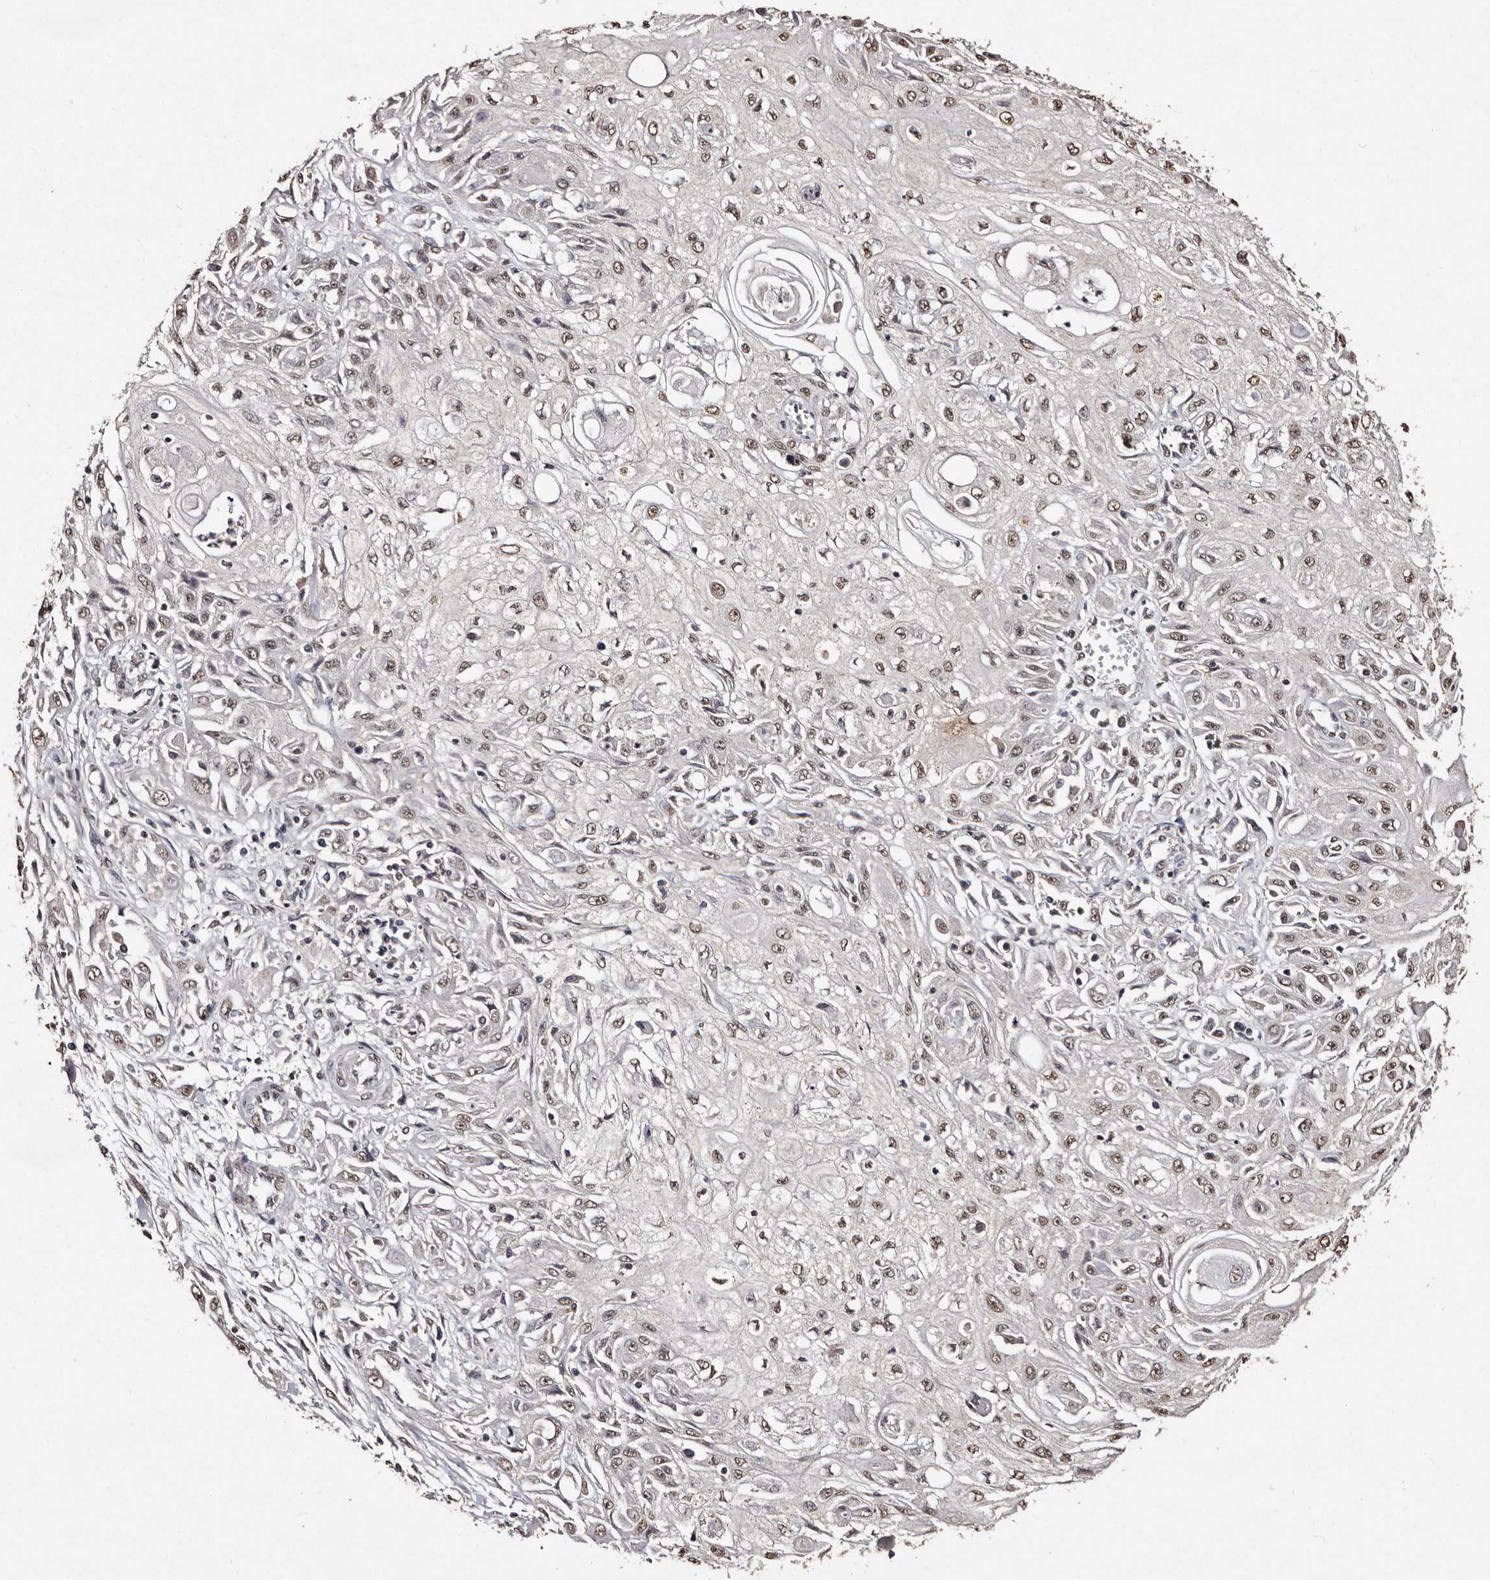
{"staining": {"intensity": "moderate", "quantity": ">75%", "location": "nuclear"}, "tissue": "skin cancer", "cell_type": "Tumor cells", "image_type": "cancer", "snomed": [{"axis": "morphology", "description": "Squamous cell carcinoma, NOS"}, {"axis": "morphology", "description": "Squamous cell carcinoma, metastatic, NOS"}, {"axis": "topography", "description": "Skin"}, {"axis": "topography", "description": "Lymph node"}], "caption": "Immunohistochemistry (IHC) (DAB (3,3'-diaminobenzidine)) staining of skin cancer reveals moderate nuclear protein staining in approximately >75% of tumor cells.", "gene": "ERBB4", "patient": {"sex": "male", "age": 75}}